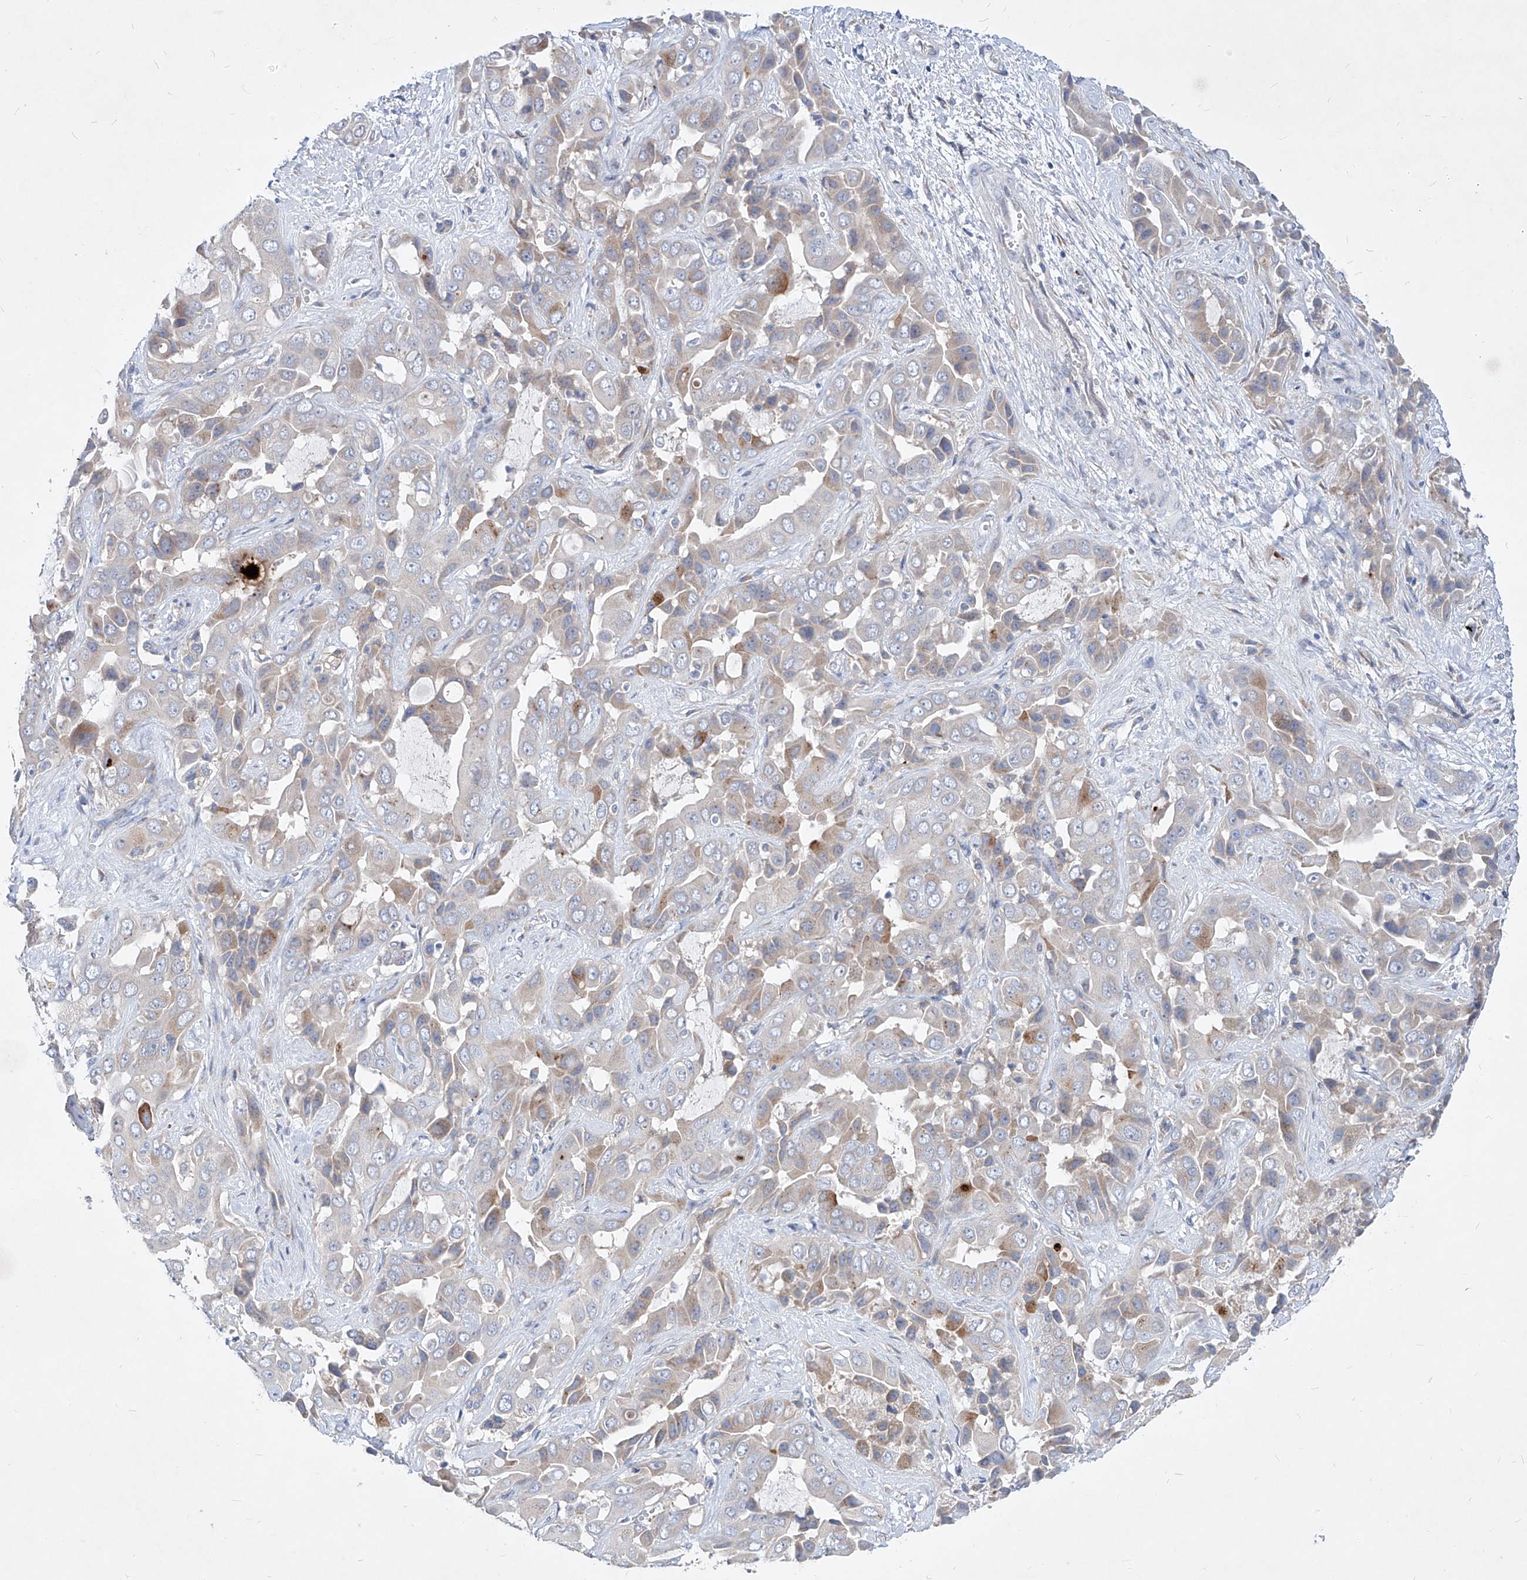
{"staining": {"intensity": "weak", "quantity": "<25%", "location": "cytoplasmic/membranous"}, "tissue": "liver cancer", "cell_type": "Tumor cells", "image_type": "cancer", "snomed": [{"axis": "morphology", "description": "Cholangiocarcinoma"}, {"axis": "topography", "description": "Liver"}], "caption": "Immunohistochemistry (IHC) photomicrograph of neoplastic tissue: cholangiocarcinoma (liver) stained with DAB reveals no significant protein expression in tumor cells. (Stains: DAB immunohistochemistry with hematoxylin counter stain, Microscopy: brightfield microscopy at high magnification).", "gene": "UFL1", "patient": {"sex": "female", "age": 52}}